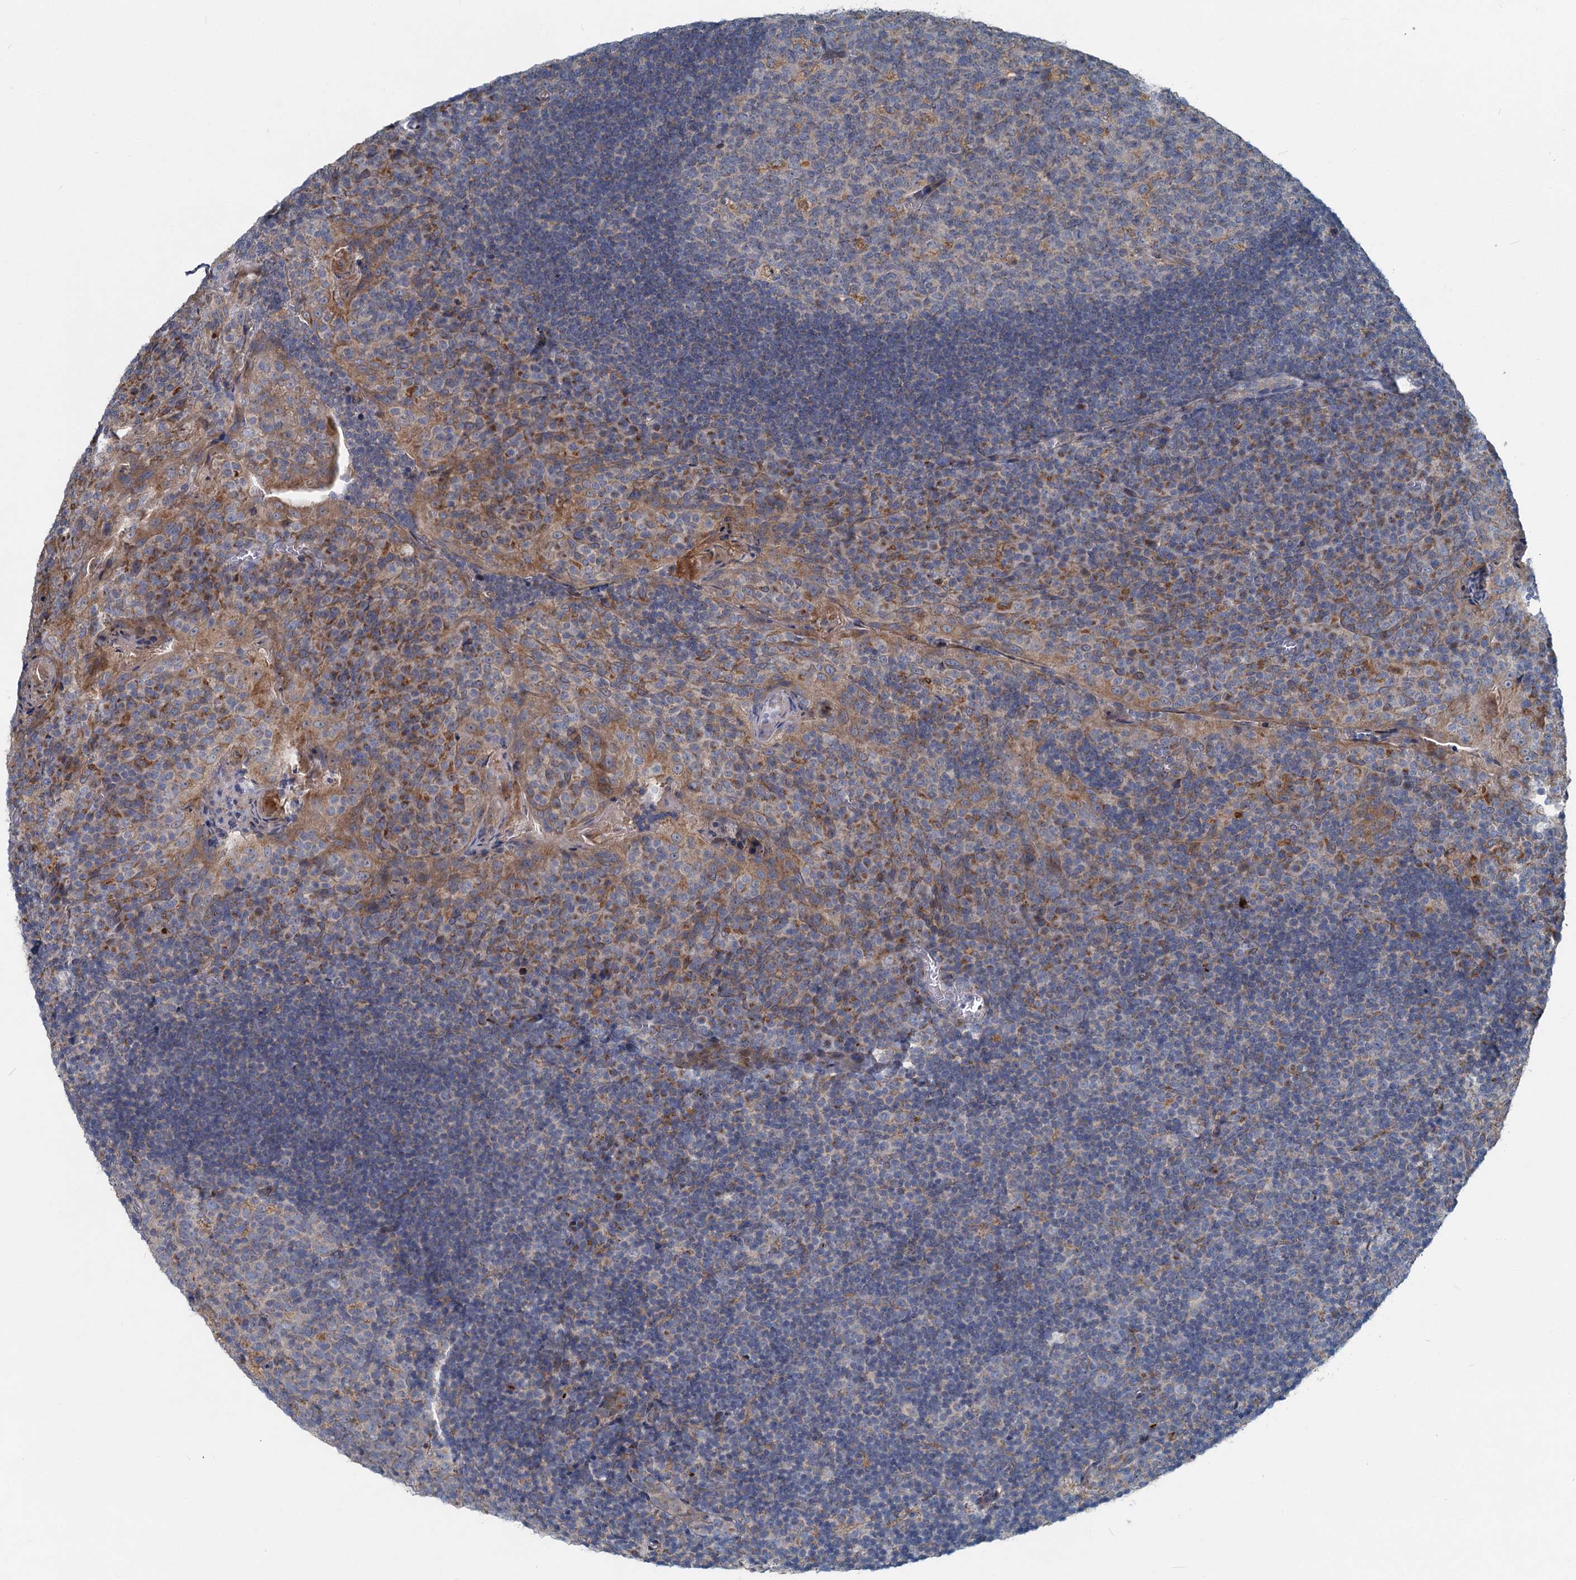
{"staining": {"intensity": "weak", "quantity": "<25%", "location": "cytoplasmic/membranous"}, "tissue": "tonsil", "cell_type": "Germinal center cells", "image_type": "normal", "snomed": [{"axis": "morphology", "description": "Normal tissue, NOS"}, {"axis": "topography", "description": "Tonsil"}], "caption": "The micrograph displays no significant expression in germinal center cells of tonsil.", "gene": "ADCY2", "patient": {"sex": "male", "age": 17}}